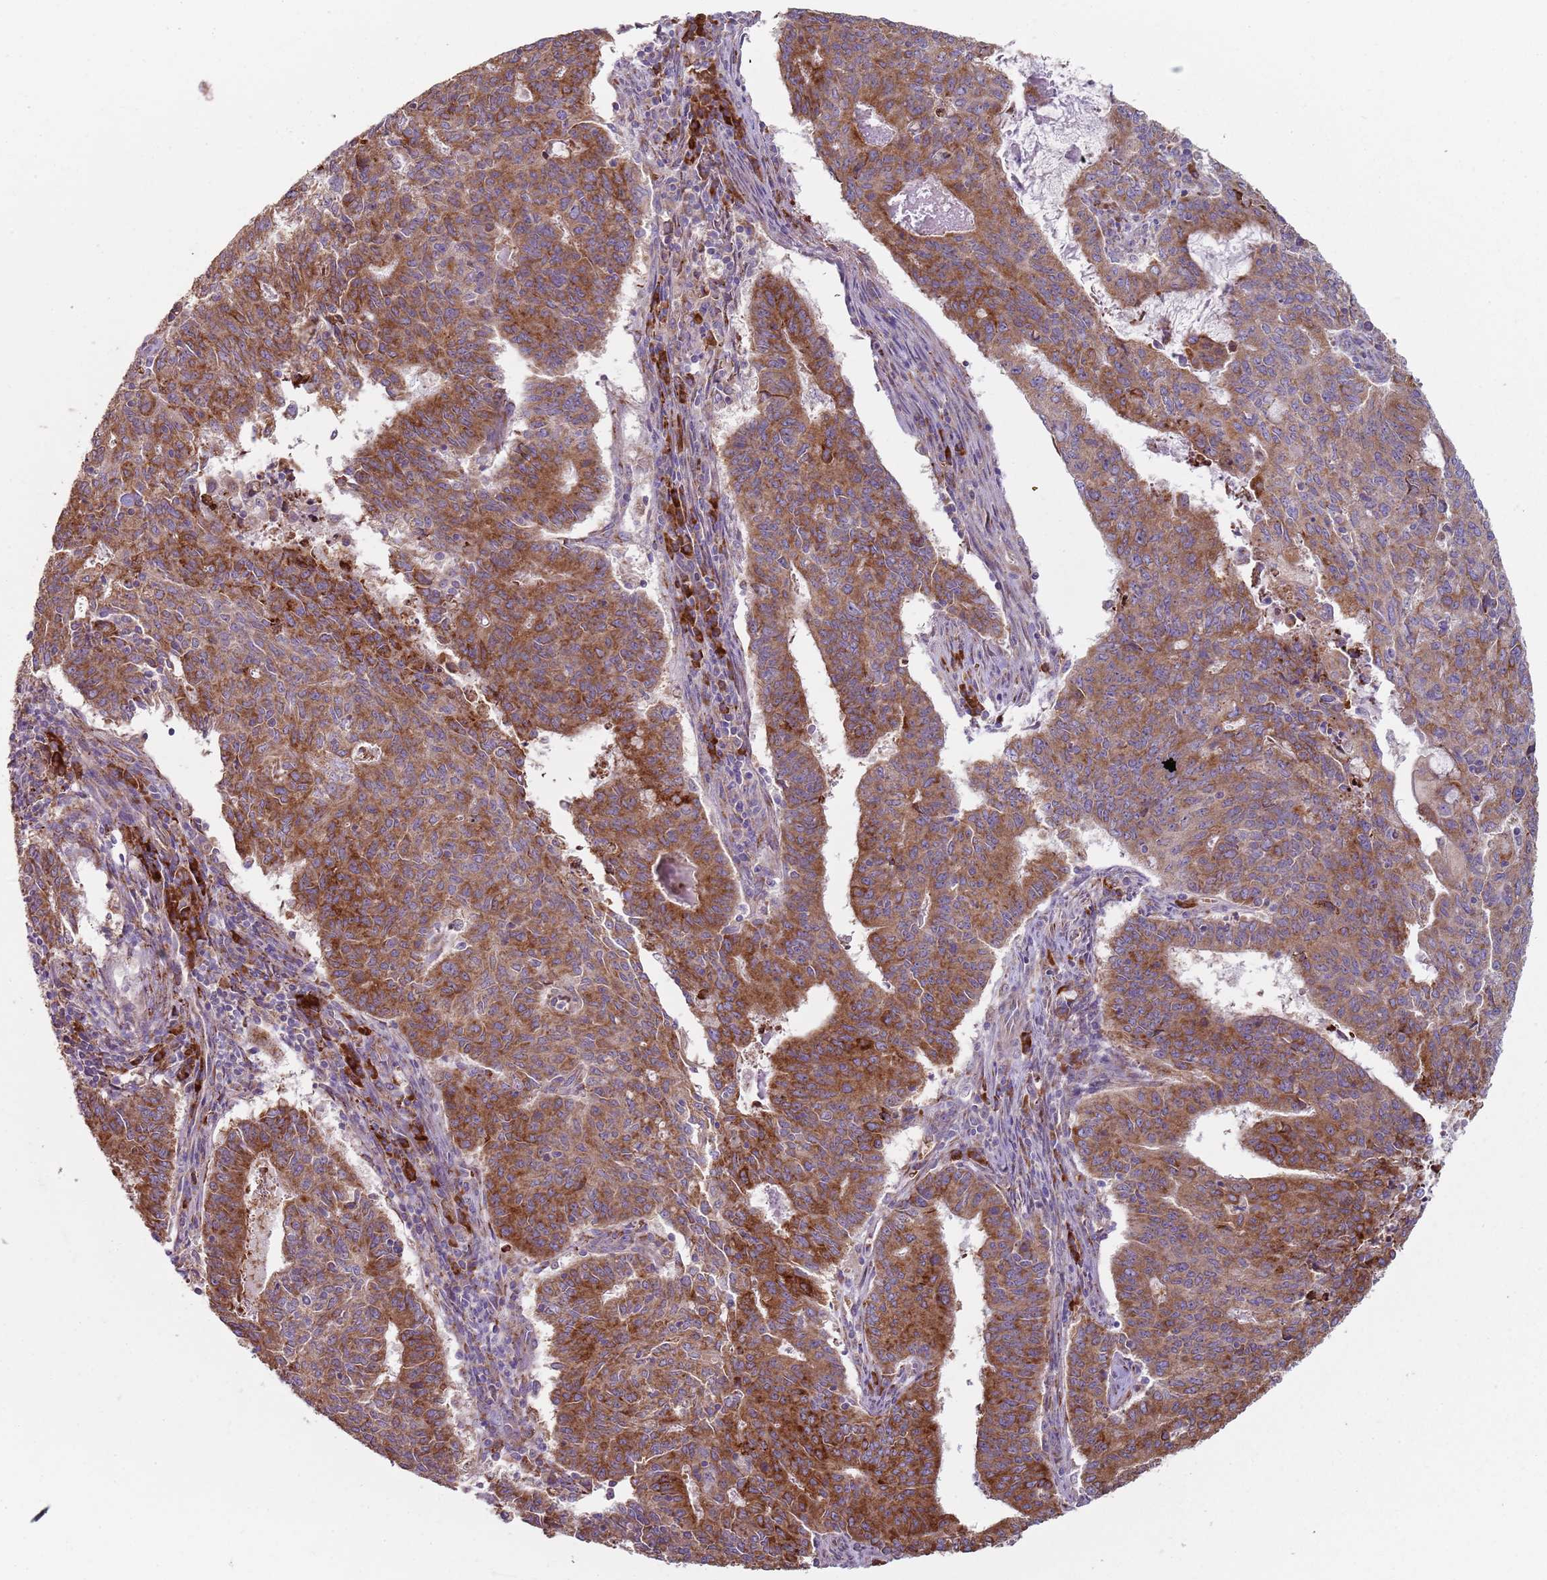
{"staining": {"intensity": "moderate", "quantity": "25%-75%", "location": "cytoplasmic/membranous"}, "tissue": "endometrial cancer", "cell_type": "Tumor cells", "image_type": "cancer", "snomed": [{"axis": "morphology", "description": "Adenocarcinoma, NOS"}, {"axis": "topography", "description": "Endometrium"}], "caption": "This micrograph demonstrates immunohistochemistry (IHC) staining of adenocarcinoma (endometrial), with medium moderate cytoplasmic/membranous expression in about 25%-75% of tumor cells.", "gene": "SPATA2", "patient": {"sex": "female", "age": 59}}